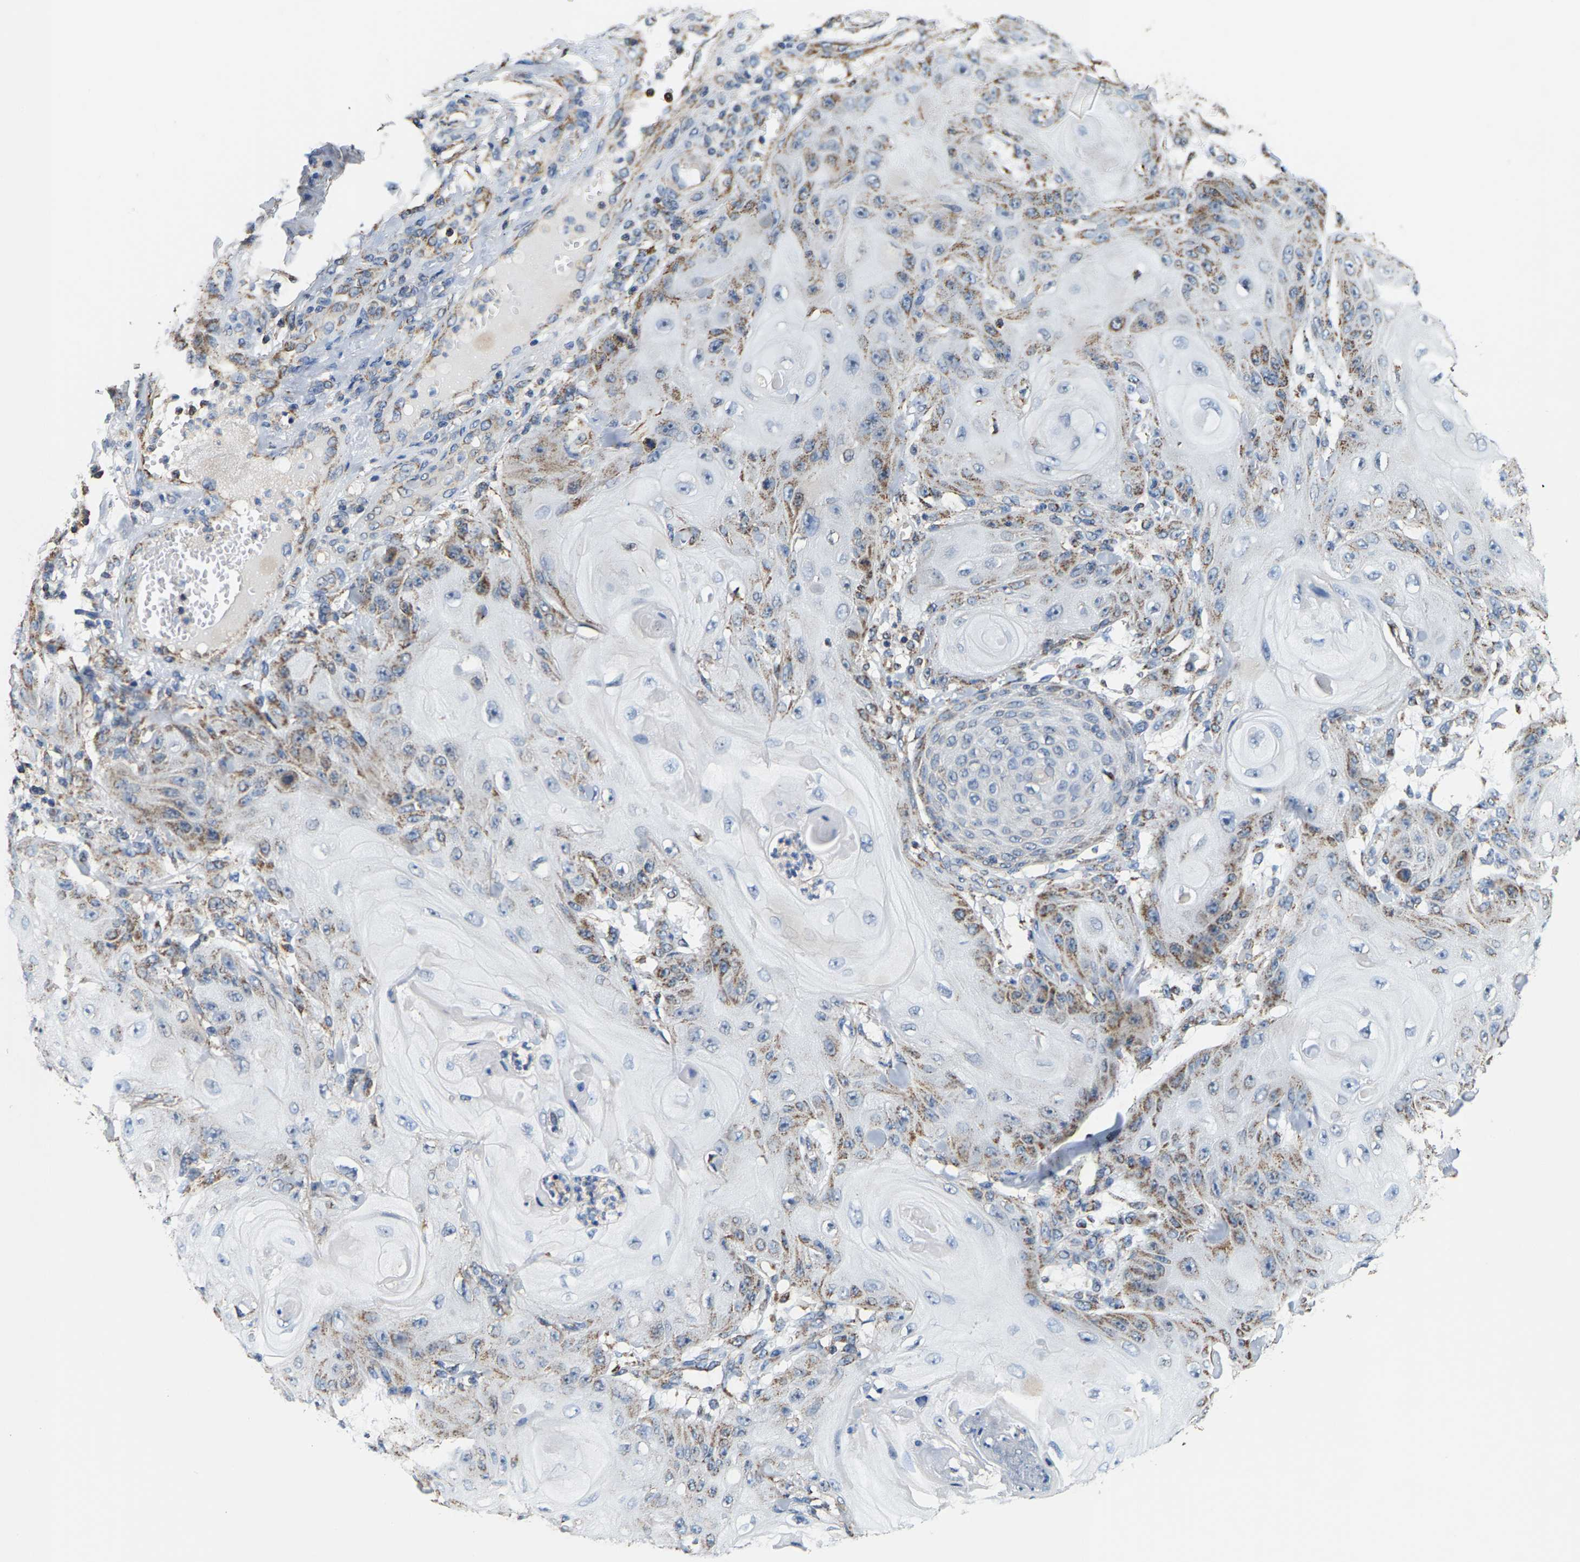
{"staining": {"intensity": "moderate", "quantity": "25%-75%", "location": "cytoplasmic/membranous"}, "tissue": "skin cancer", "cell_type": "Tumor cells", "image_type": "cancer", "snomed": [{"axis": "morphology", "description": "Squamous cell carcinoma, NOS"}, {"axis": "topography", "description": "Skin"}], "caption": "A photomicrograph of skin cancer stained for a protein reveals moderate cytoplasmic/membranous brown staining in tumor cells.", "gene": "SHMT2", "patient": {"sex": "male", "age": 74}}